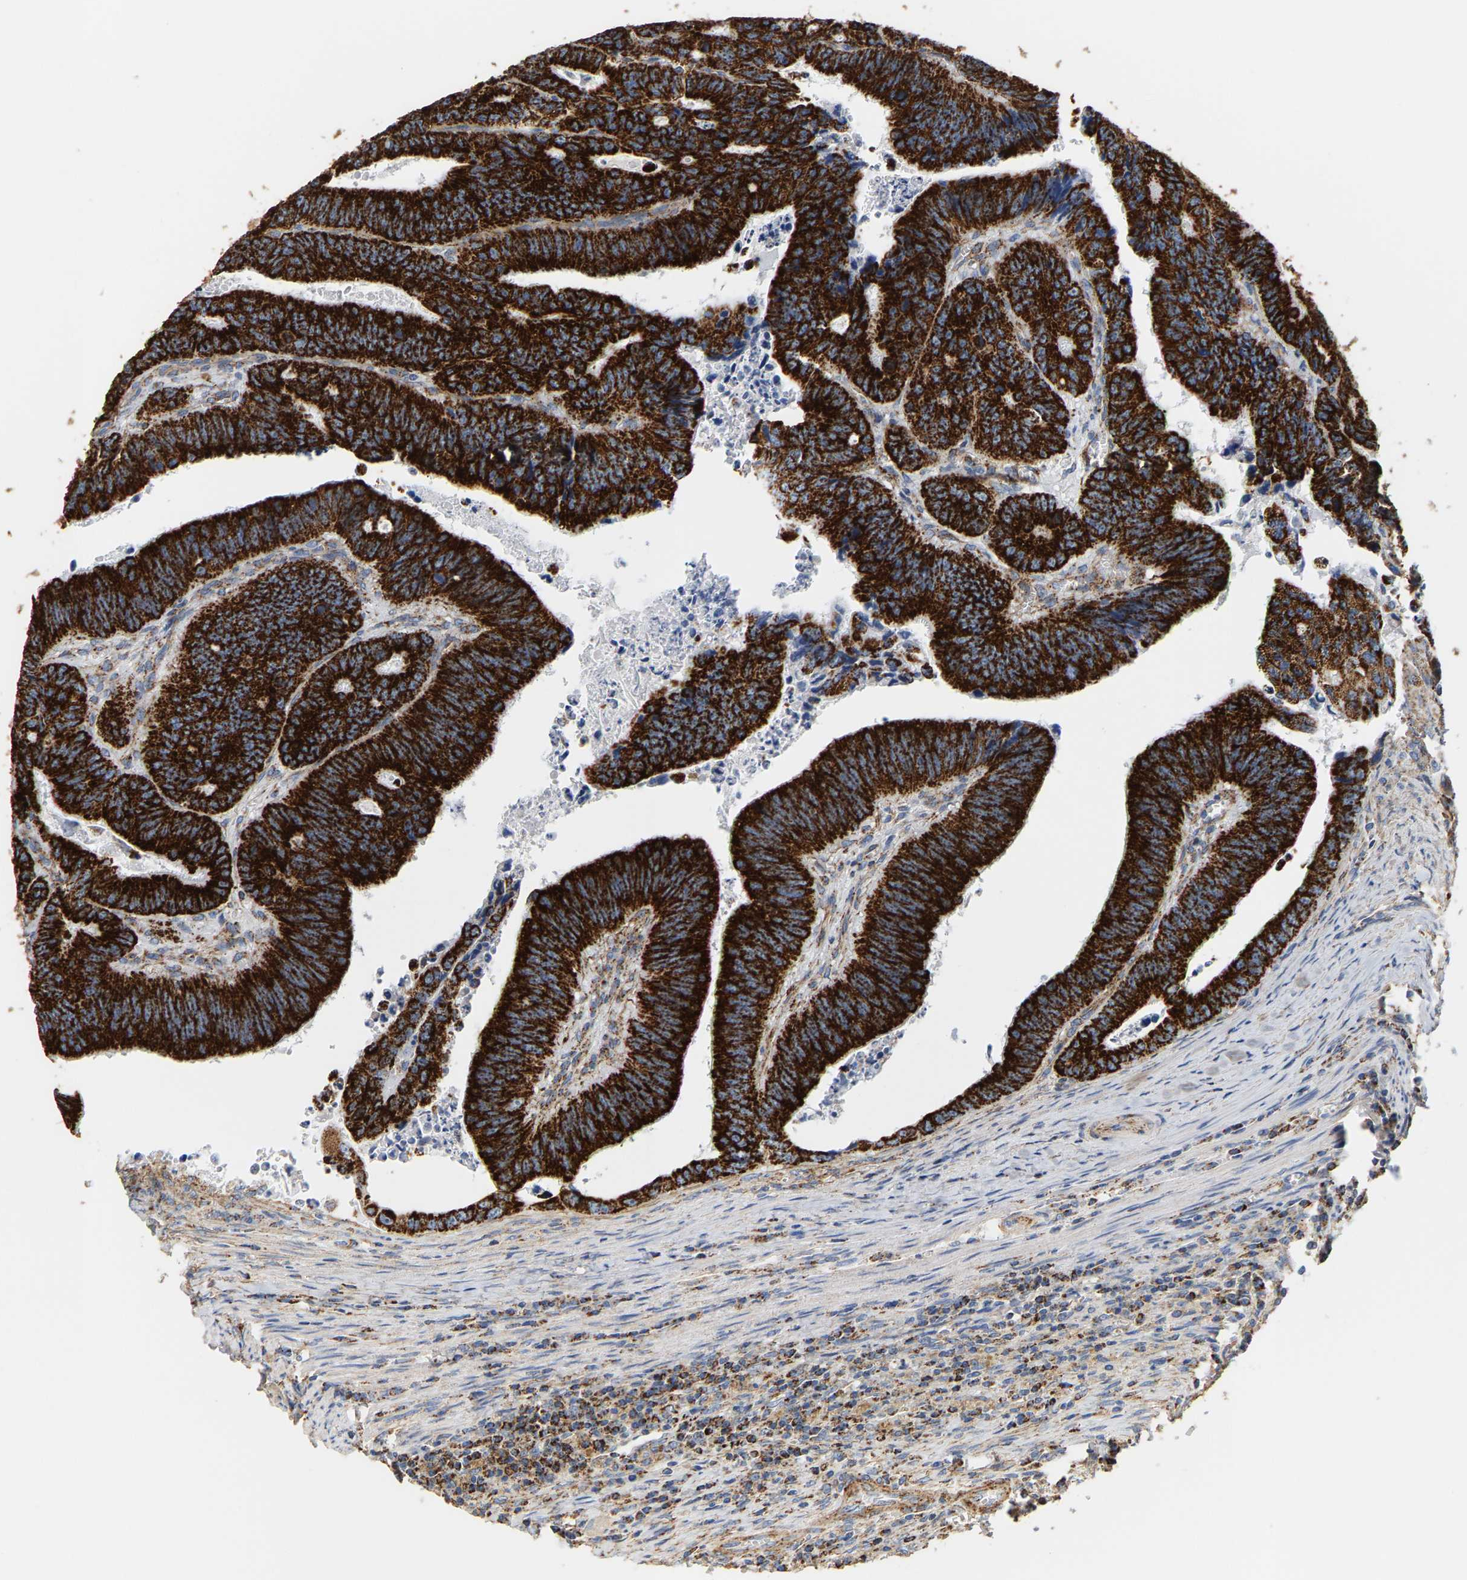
{"staining": {"intensity": "strong", "quantity": ">75%", "location": "cytoplasmic/membranous"}, "tissue": "colorectal cancer", "cell_type": "Tumor cells", "image_type": "cancer", "snomed": [{"axis": "morphology", "description": "Inflammation, NOS"}, {"axis": "morphology", "description": "Adenocarcinoma, NOS"}, {"axis": "topography", "description": "Colon"}], "caption": "This is an image of immunohistochemistry (IHC) staining of colorectal adenocarcinoma, which shows strong positivity in the cytoplasmic/membranous of tumor cells.", "gene": "SHMT2", "patient": {"sex": "male", "age": 72}}